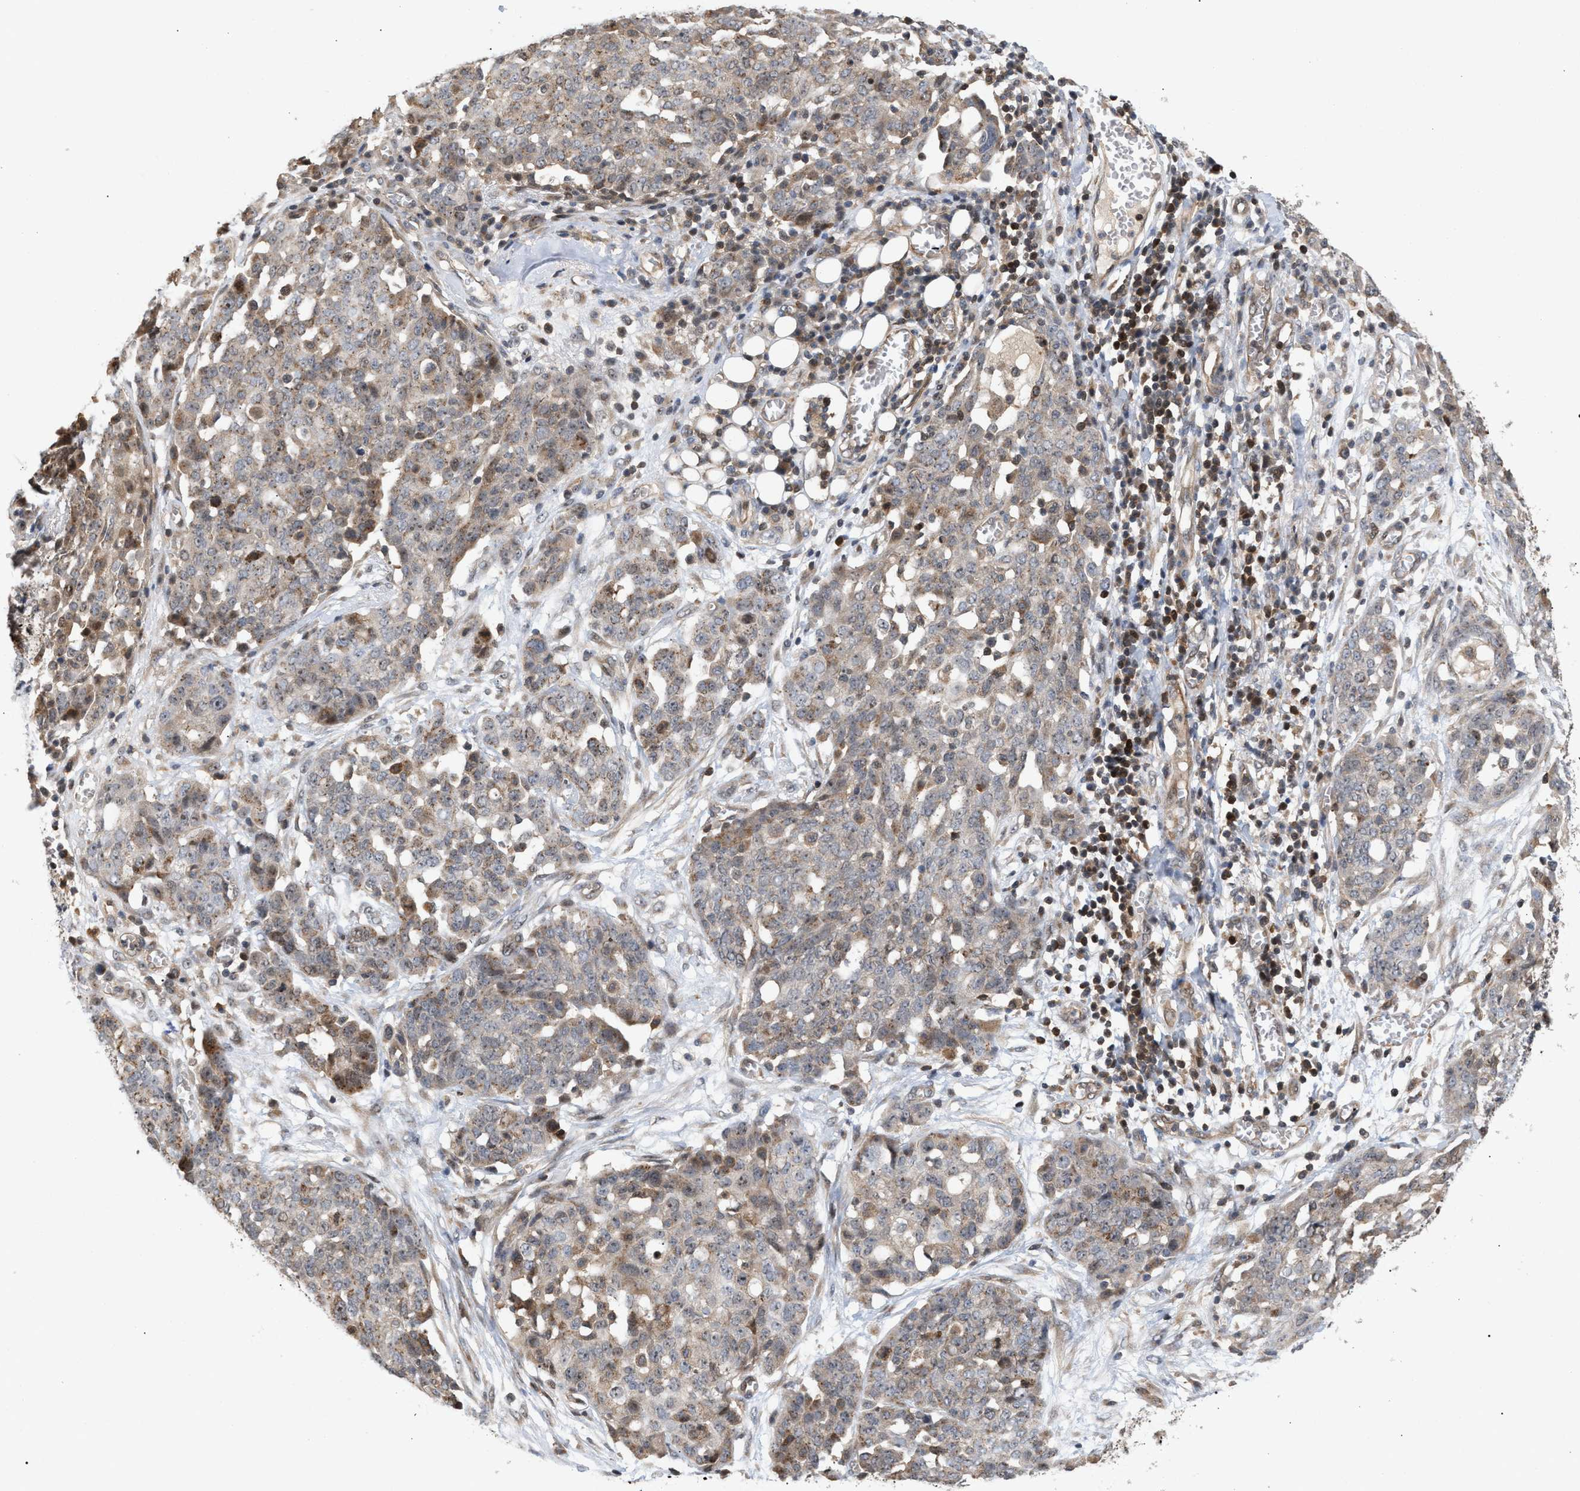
{"staining": {"intensity": "weak", "quantity": "25%-75%", "location": "cytoplasmic/membranous"}, "tissue": "ovarian cancer", "cell_type": "Tumor cells", "image_type": "cancer", "snomed": [{"axis": "morphology", "description": "Cystadenocarcinoma, serous, NOS"}, {"axis": "topography", "description": "Soft tissue"}, {"axis": "topography", "description": "Ovary"}], "caption": "Protein expression analysis of ovarian cancer reveals weak cytoplasmic/membranous positivity in approximately 25%-75% of tumor cells.", "gene": "GLOD4", "patient": {"sex": "female", "age": 57}}